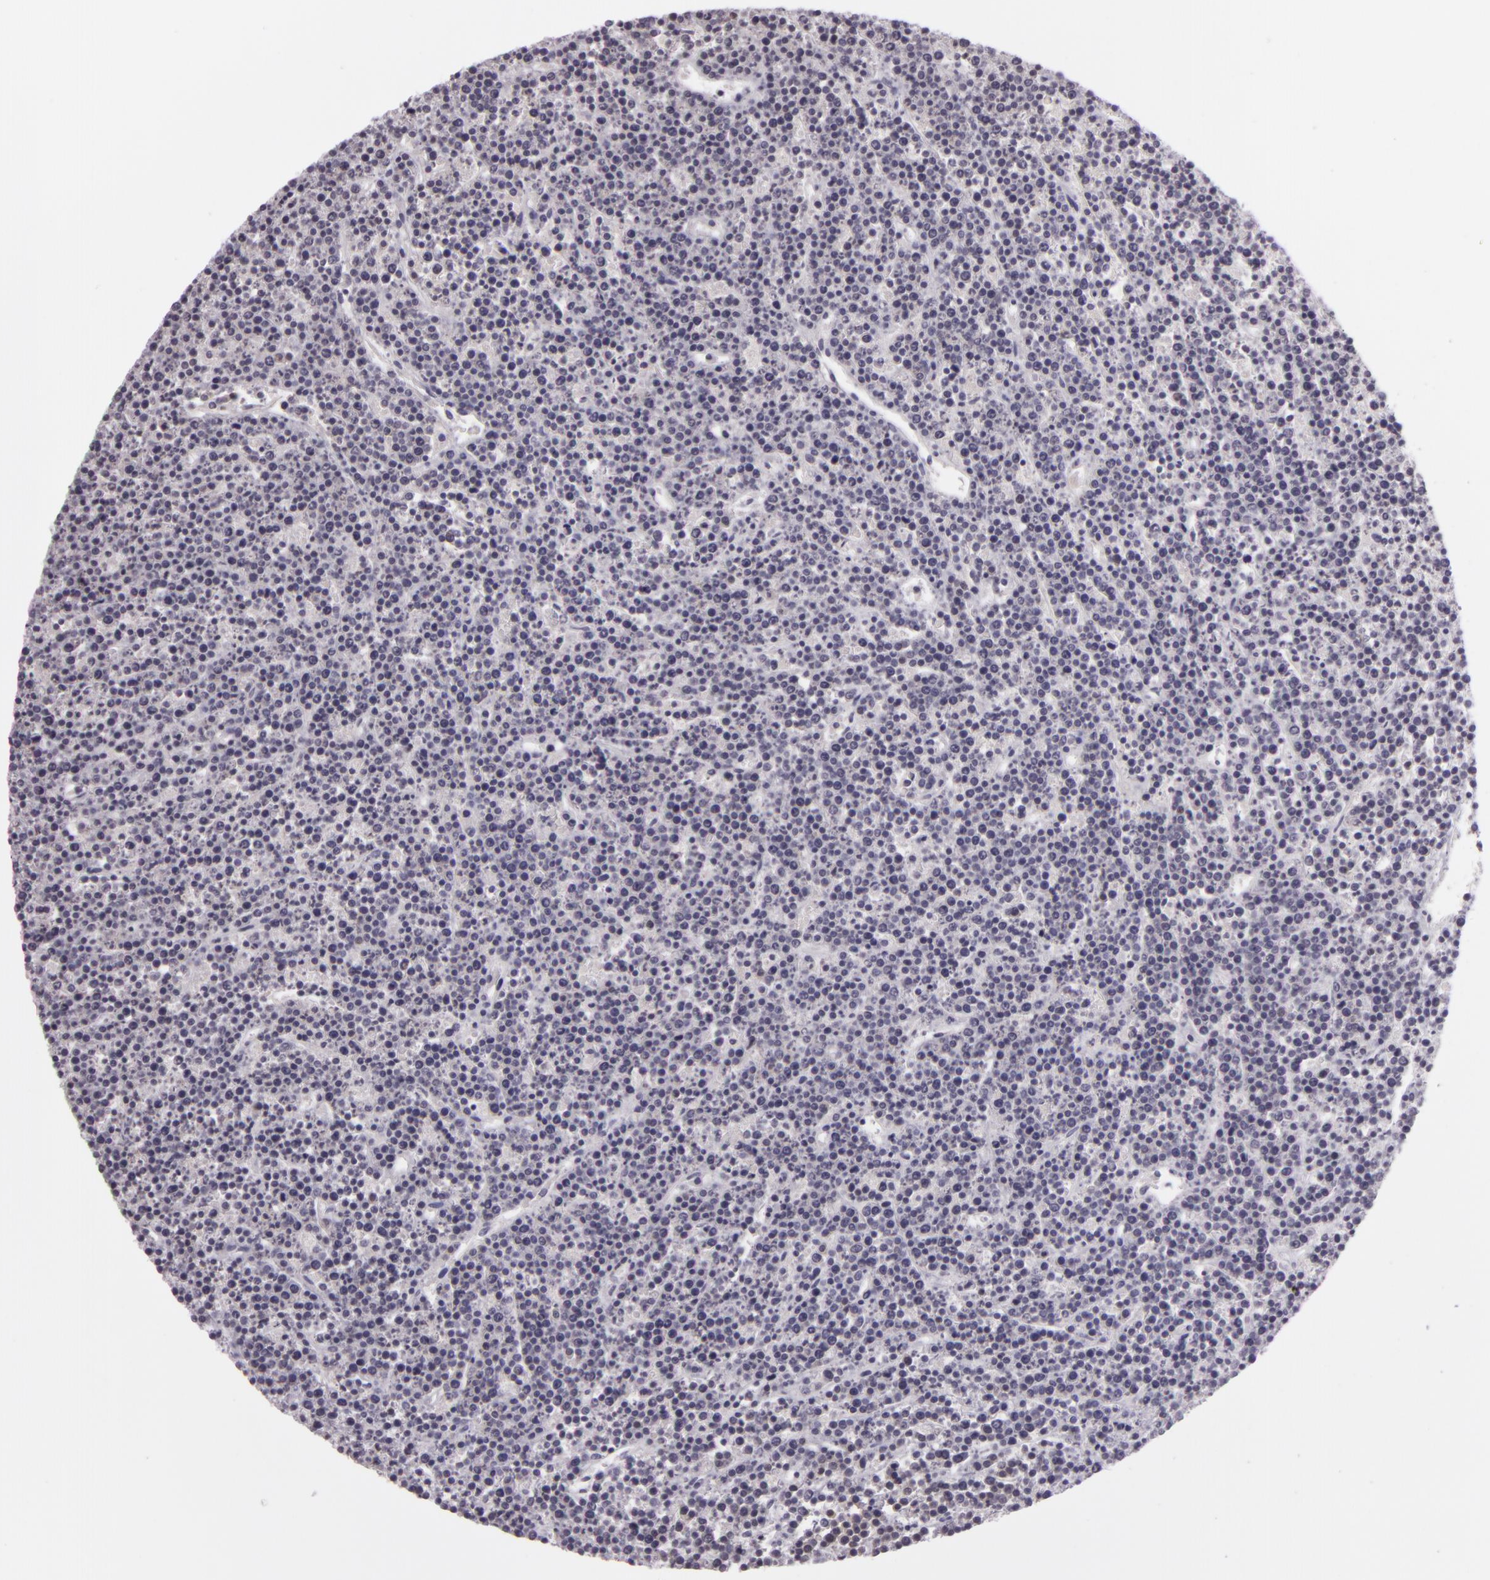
{"staining": {"intensity": "negative", "quantity": "none", "location": "none"}, "tissue": "lymphoma", "cell_type": "Tumor cells", "image_type": "cancer", "snomed": [{"axis": "morphology", "description": "Malignant lymphoma, non-Hodgkin's type, High grade"}, {"axis": "topography", "description": "Ovary"}], "caption": "Tumor cells show no significant positivity in high-grade malignant lymphoma, non-Hodgkin's type.", "gene": "CHEK2", "patient": {"sex": "female", "age": 56}}